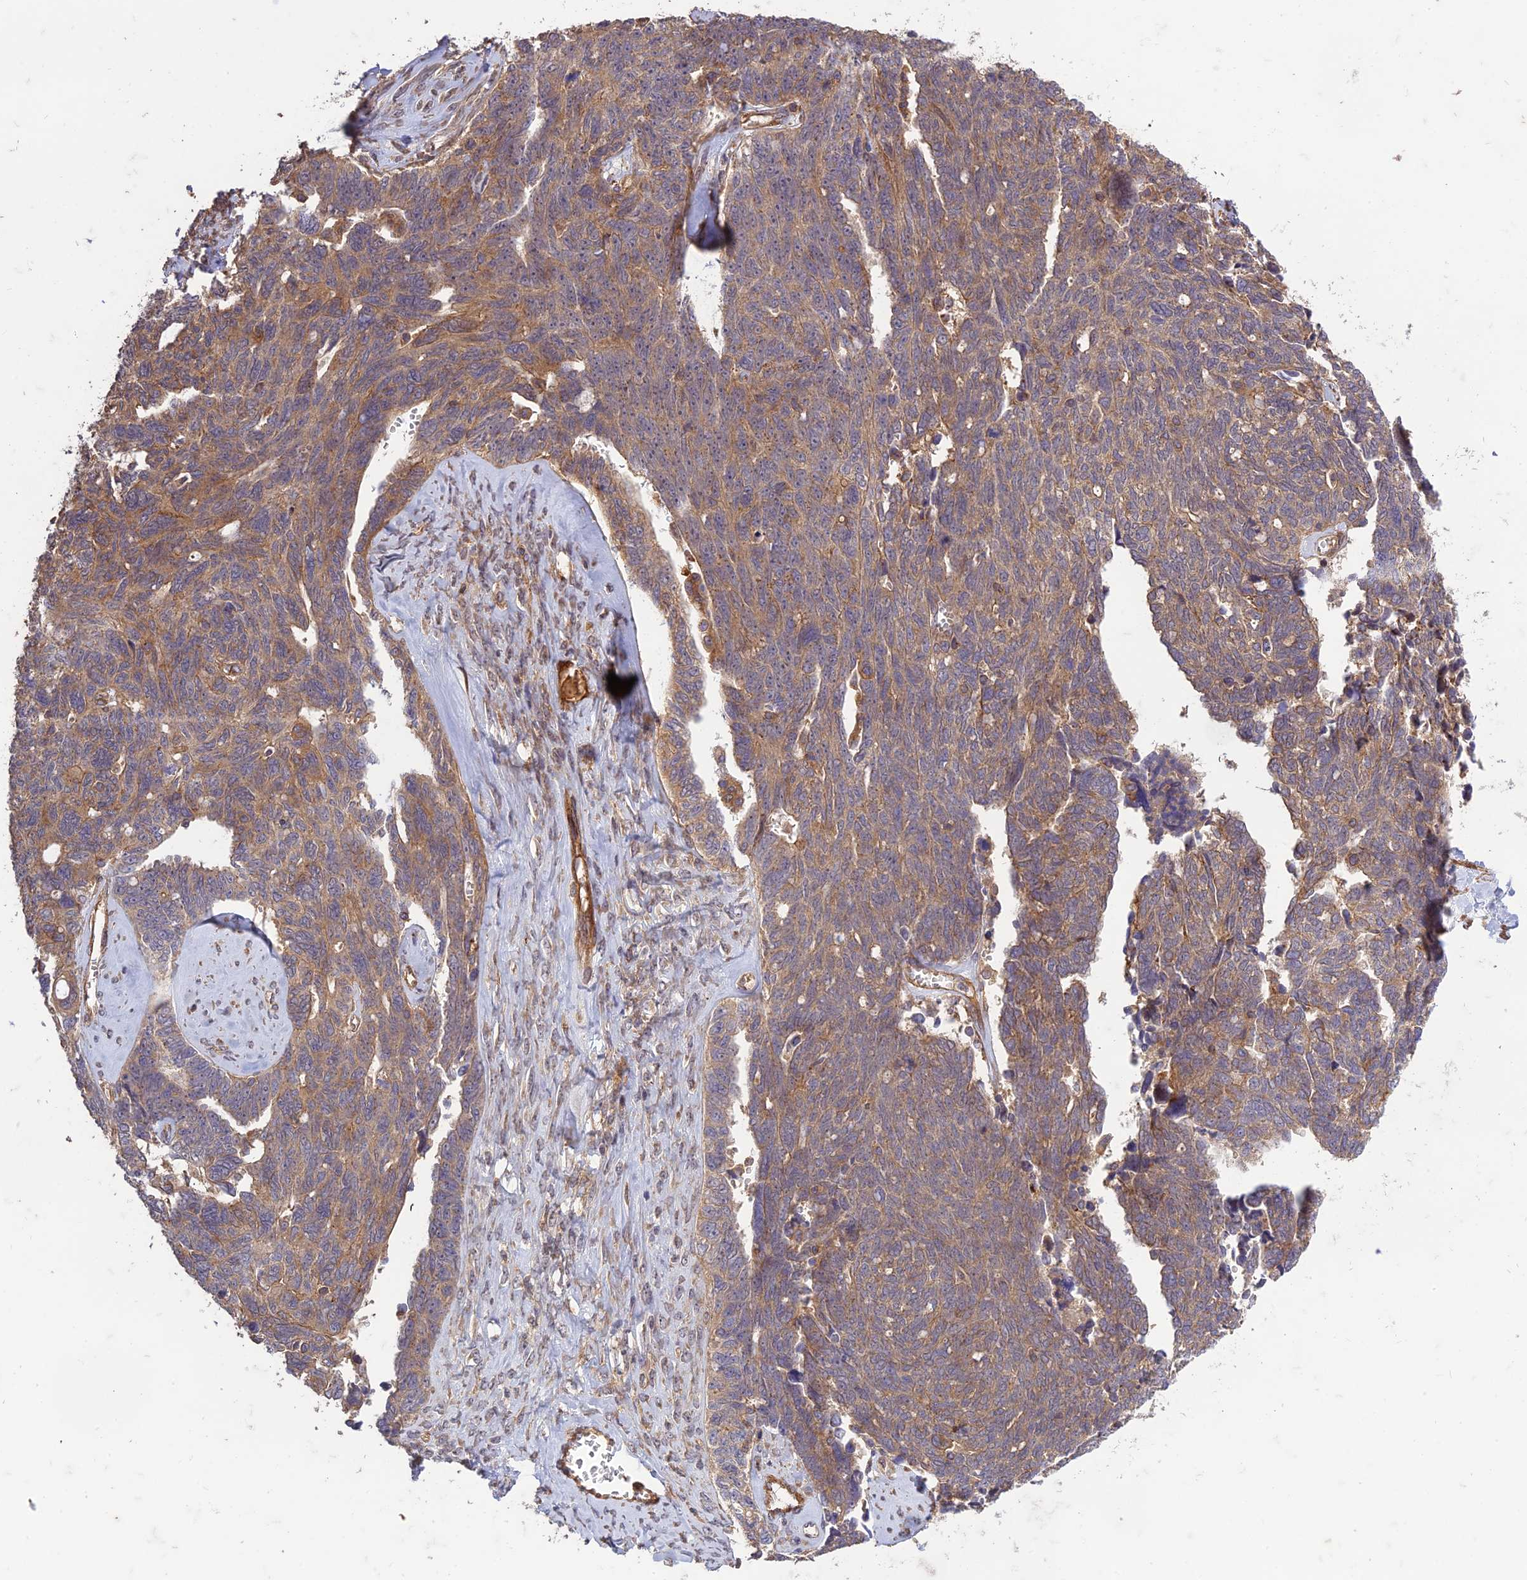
{"staining": {"intensity": "moderate", "quantity": "25%-75%", "location": "cytoplasmic/membranous"}, "tissue": "ovarian cancer", "cell_type": "Tumor cells", "image_type": "cancer", "snomed": [{"axis": "morphology", "description": "Cystadenocarcinoma, serous, NOS"}, {"axis": "topography", "description": "Ovary"}], "caption": "This photomicrograph displays immunohistochemistry staining of human ovarian cancer (serous cystadenocarcinoma), with medium moderate cytoplasmic/membranous positivity in about 25%-75% of tumor cells.", "gene": "TMEM131L", "patient": {"sex": "female", "age": 79}}